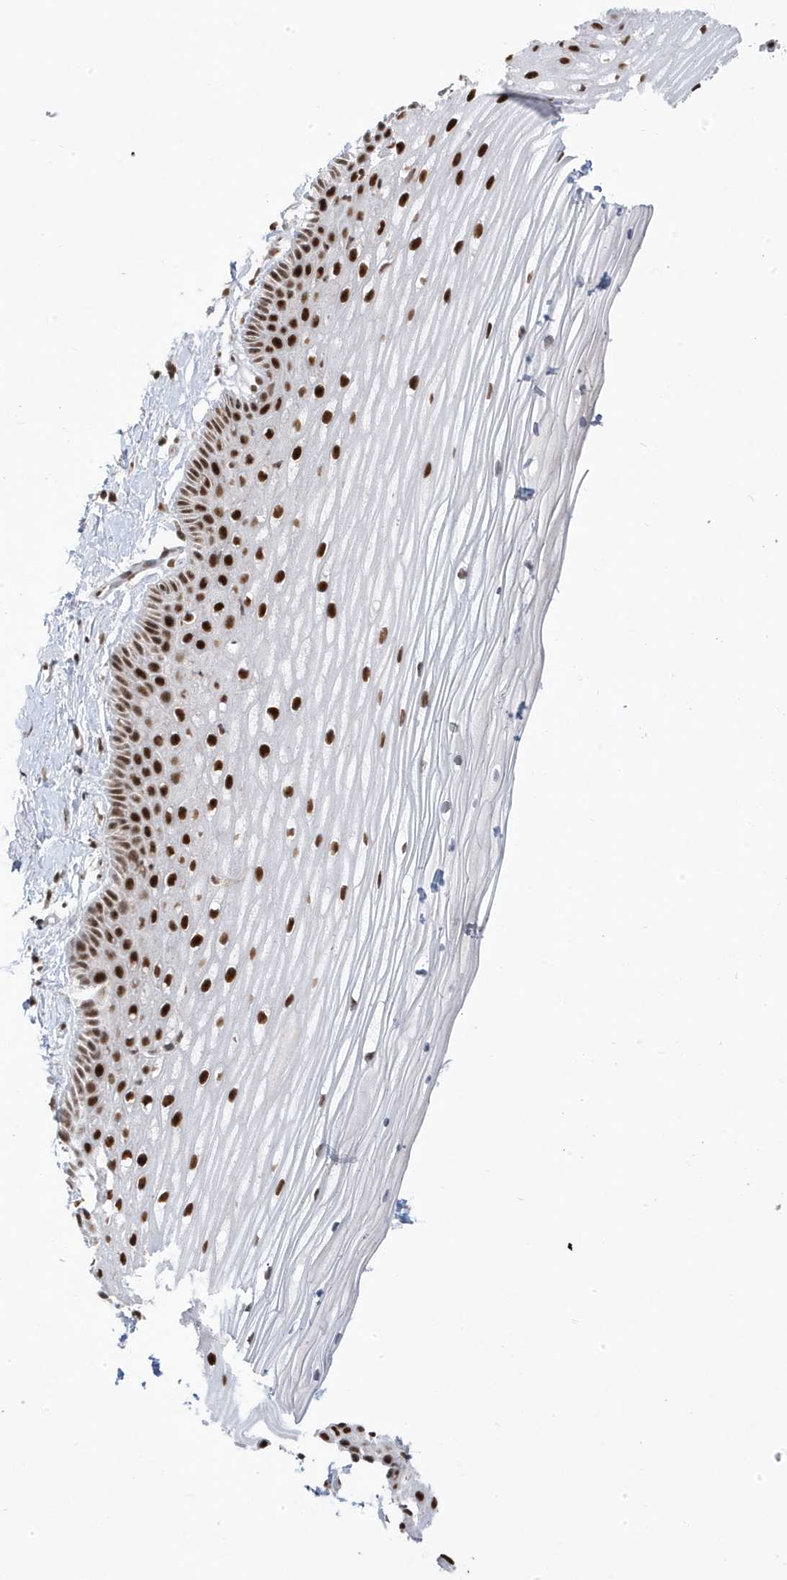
{"staining": {"intensity": "strong", "quantity": ">75%", "location": "nuclear"}, "tissue": "vagina", "cell_type": "Squamous epithelial cells", "image_type": "normal", "snomed": [{"axis": "morphology", "description": "Normal tissue, NOS"}, {"axis": "topography", "description": "Vagina"}, {"axis": "topography", "description": "Cervix"}], "caption": "IHC staining of normal vagina, which displays high levels of strong nuclear staining in approximately >75% of squamous epithelial cells indicating strong nuclear protein expression. The staining was performed using DAB (brown) for protein detection and nuclei were counterstained in hematoxylin (blue).", "gene": "MTREX", "patient": {"sex": "female", "age": 40}}